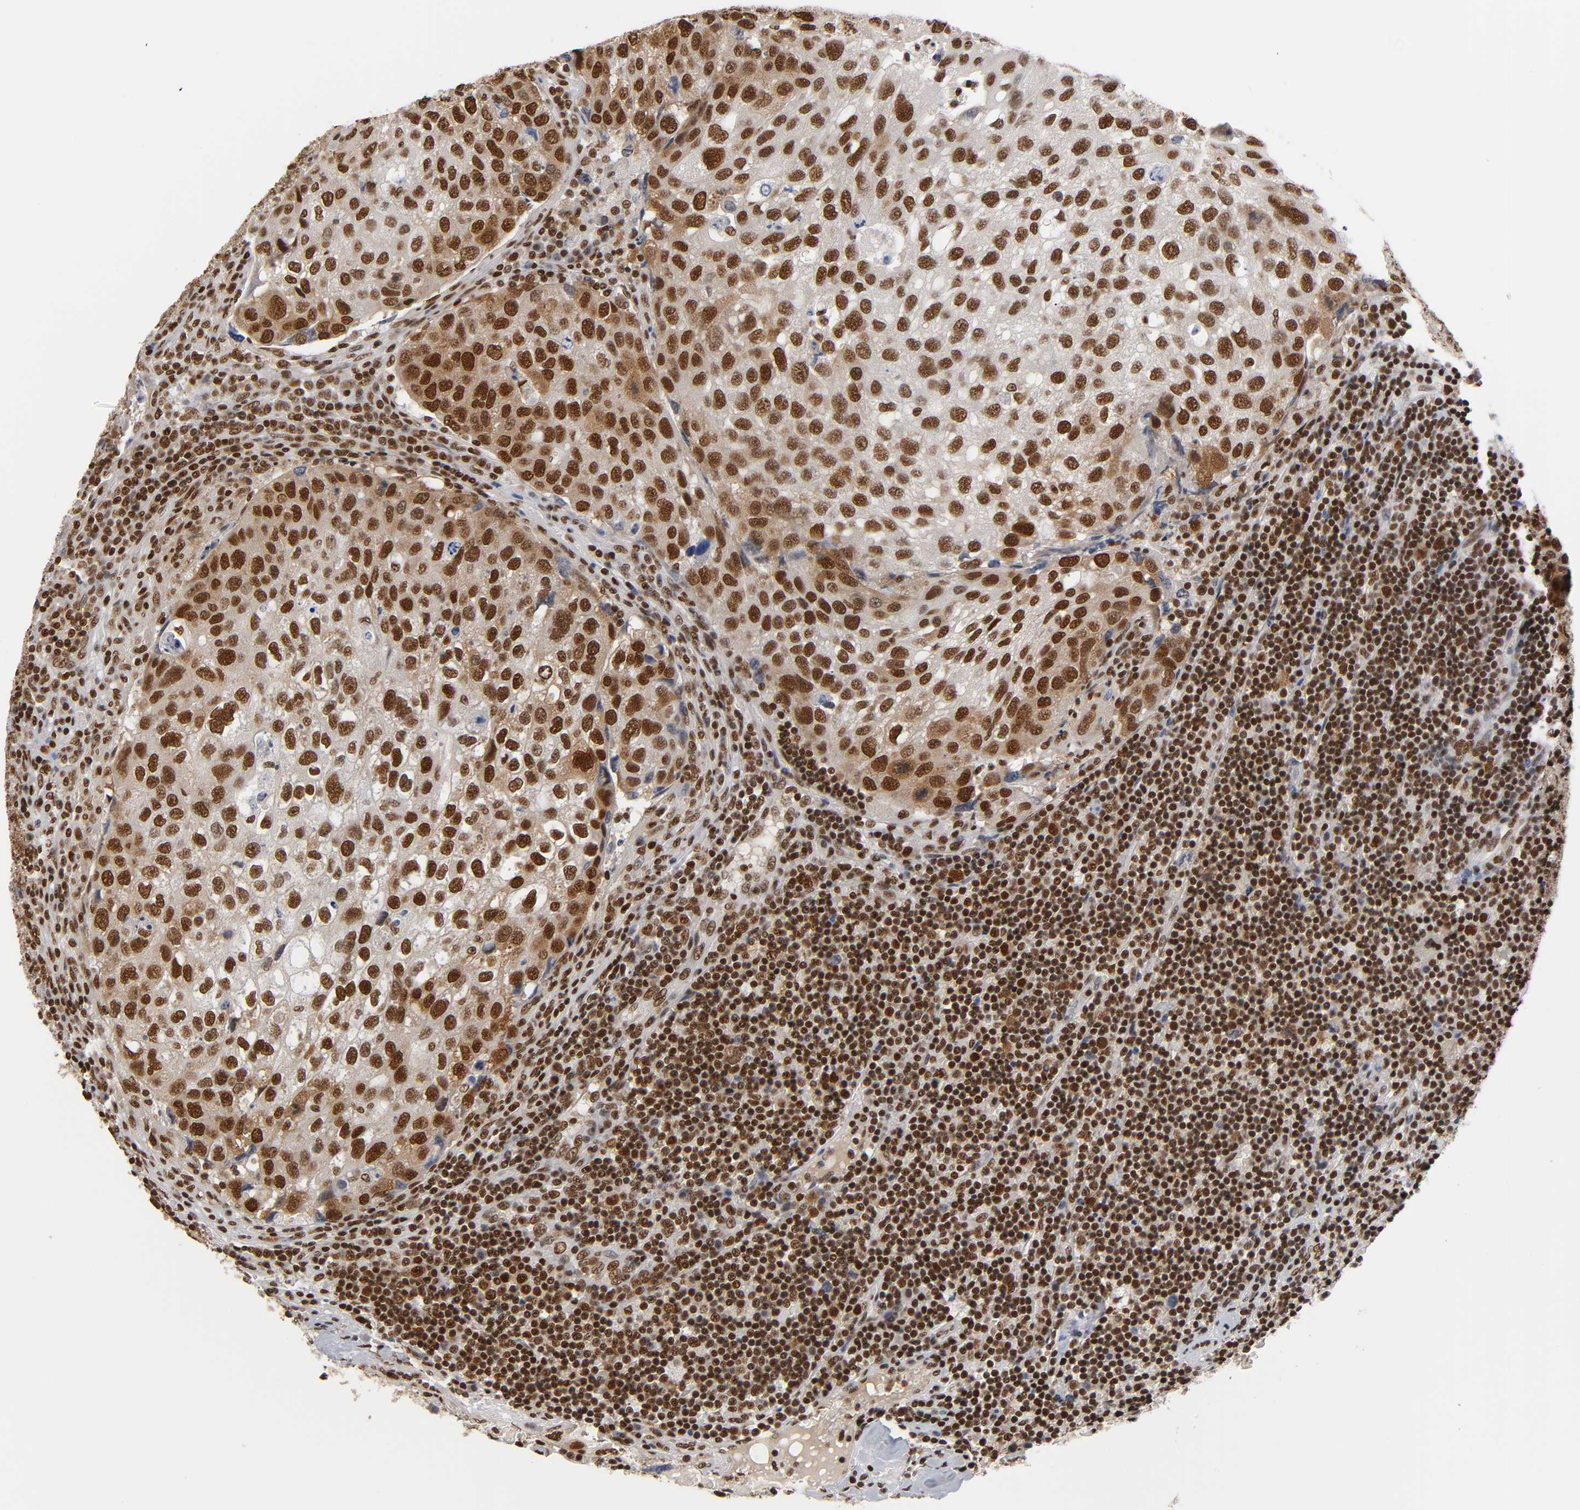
{"staining": {"intensity": "strong", "quantity": ">75%", "location": "nuclear"}, "tissue": "urothelial cancer", "cell_type": "Tumor cells", "image_type": "cancer", "snomed": [{"axis": "morphology", "description": "Urothelial carcinoma, High grade"}, {"axis": "topography", "description": "Lymph node"}, {"axis": "topography", "description": "Urinary bladder"}], "caption": "This histopathology image demonstrates urothelial carcinoma (high-grade) stained with immunohistochemistry (IHC) to label a protein in brown. The nuclear of tumor cells show strong positivity for the protein. Nuclei are counter-stained blue.", "gene": "ILKAP", "patient": {"sex": "male", "age": 51}}